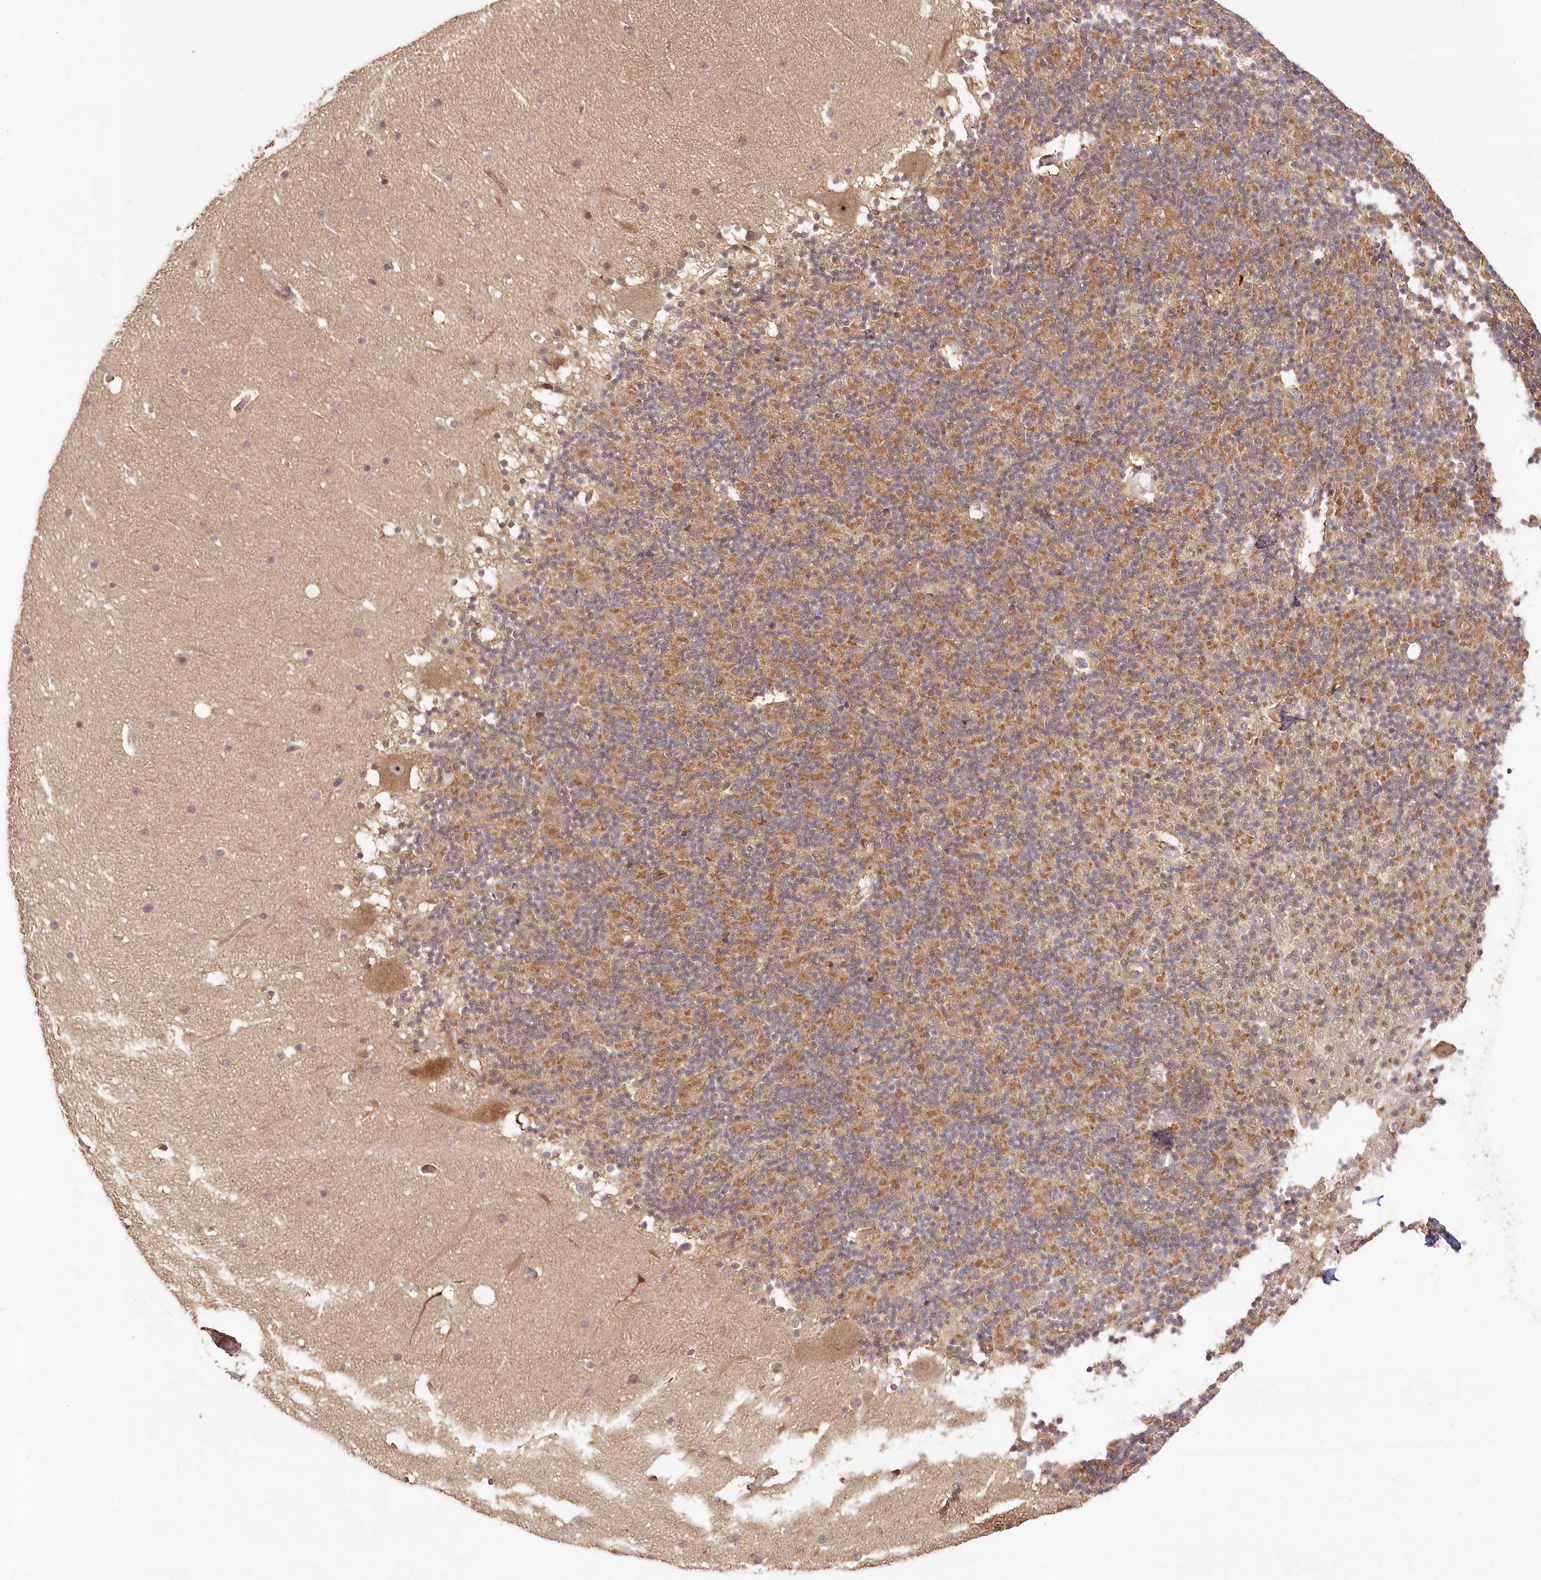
{"staining": {"intensity": "moderate", "quantity": "25%-75%", "location": "cytoplasmic/membranous"}, "tissue": "cerebellum", "cell_type": "Cells in granular layer", "image_type": "normal", "snomed": [{"axis": "morphology", "description": "Normal tissue, NOS"}, {"axis": "topography", "description": "Cerebellum"}], "caption": "Cells in granular layer demonstrate medium levels of moderate cytoplasmic/membranous expression in about 25%-75% of cells in unremarkable human cerebellum.", "gene": "DMXL1", "patient": {"sex": "male", "age": 57}}